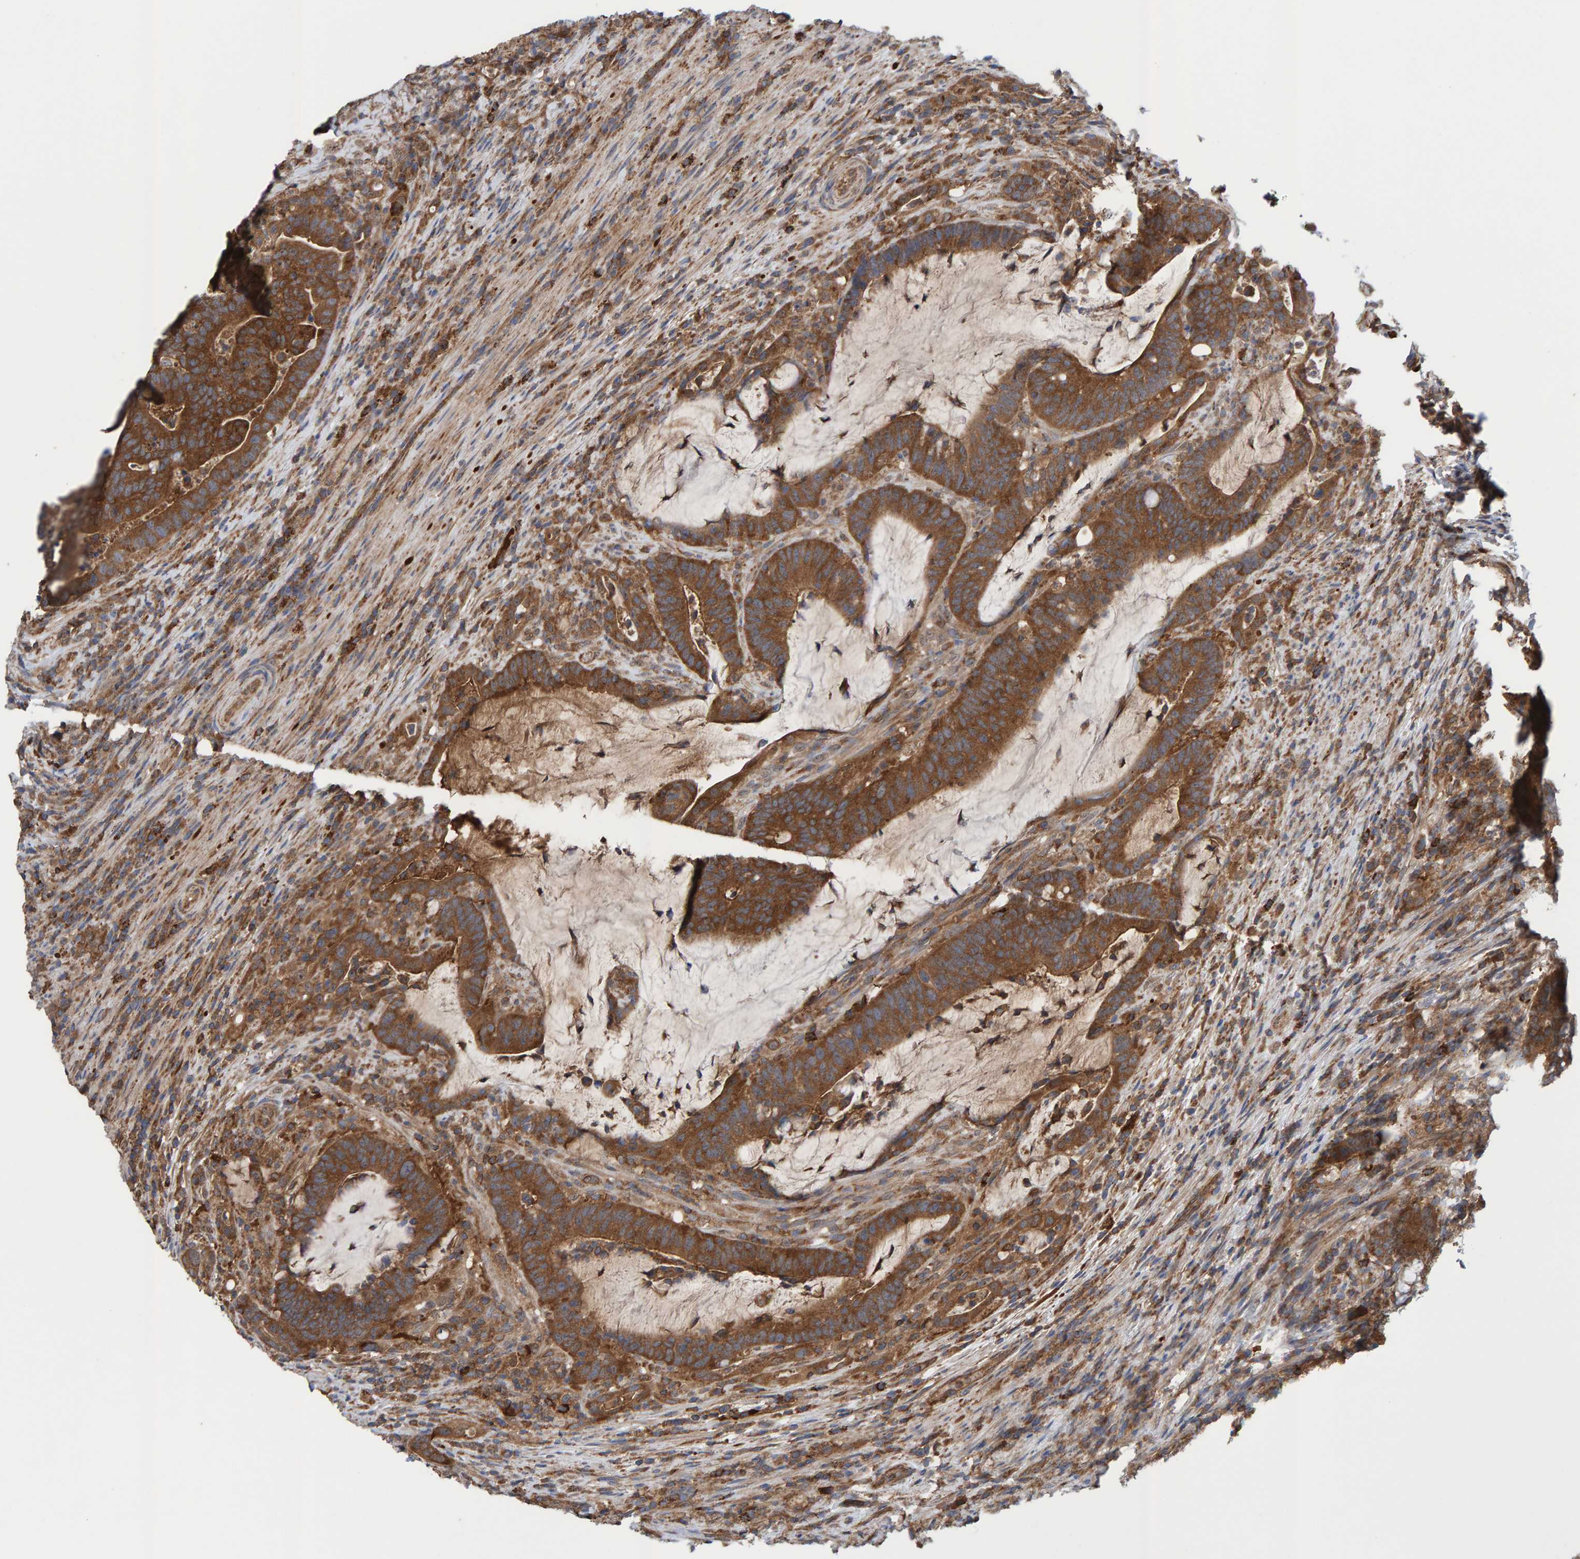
{"staining": {"intensity": "moderate", "quantity": ">75%", "location": "cytoplasmic/membranous"}, "tissue": "colorectal cancer", "cell_type": "Tumor cells", "image_type": "cancer", "snomed": [{"axis": "morphology", "description": "Adenocarcinoma, NOS"}, {"axis": "topography", "description": "Colon"}], "caption": "A photomicrograph showing moderate cytoplasmic/membranous expression in about >75% of tumor cells in colorectal cancer (adenocarcinoma), as visualized by brown immunohistochemical staining.", "gene": "LRSAM1", "patient": {"sex": "female", "age": 66}}